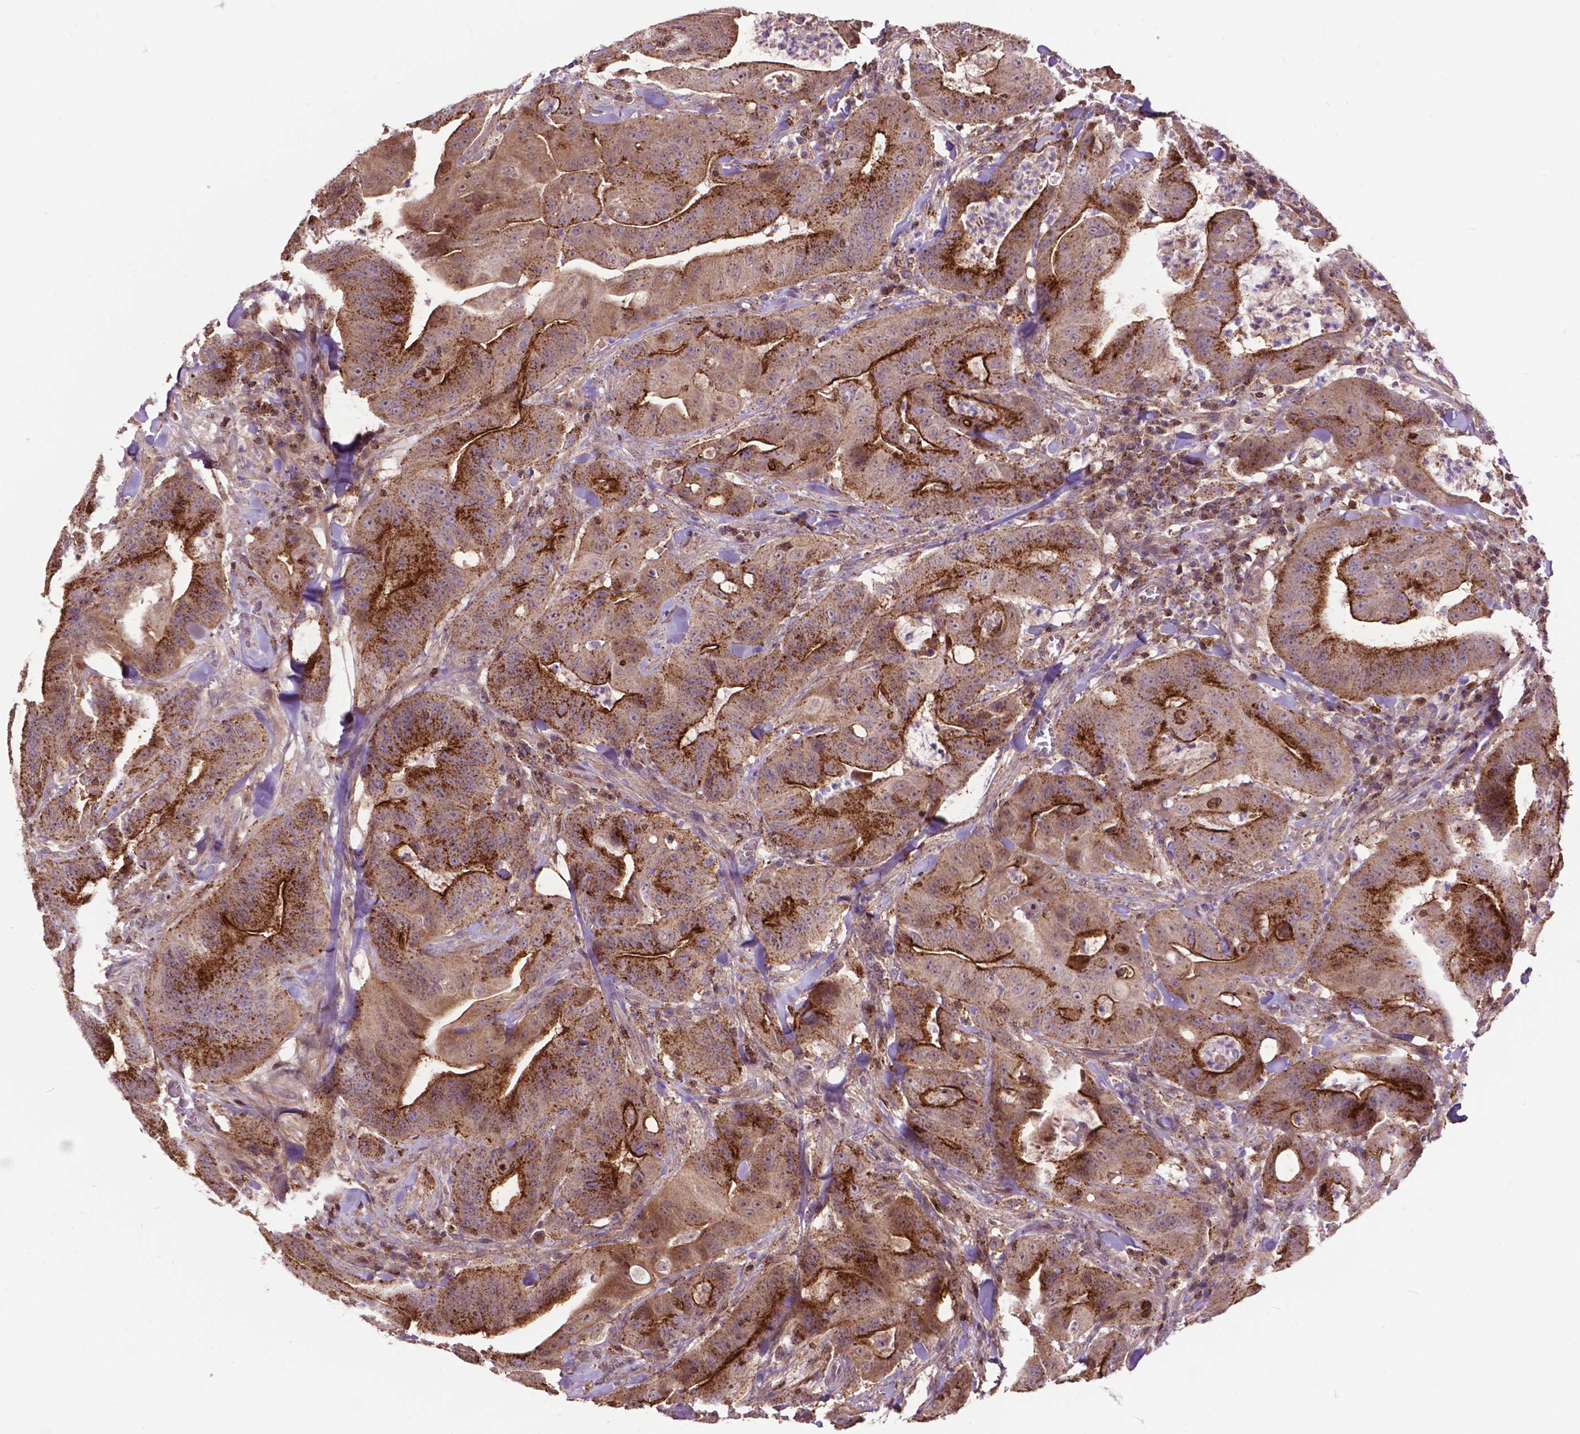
{"staining": {"intensity": "strong", "quantity": ">75%", "location": "cytoplasmic/membranous"}, "tissue": "colorectal cancer", "cell_type": "Tumor cells", "image_type": "cancer", "snomed": [{"axis": "morphology", "description": "Adenocarcinoma, NOS"}, {"axis": "topography", "description": "Colon"}], "caption": "A high-resolution histopathology image shows IHC staining of colorectal cancer (adenocarcinoma), which demonstrates strong cytoplasmic/membranous staining in about >75% of tumor cells.", "gene": "CHMP4A", "patient": {"sex": "male", "age": 33}}